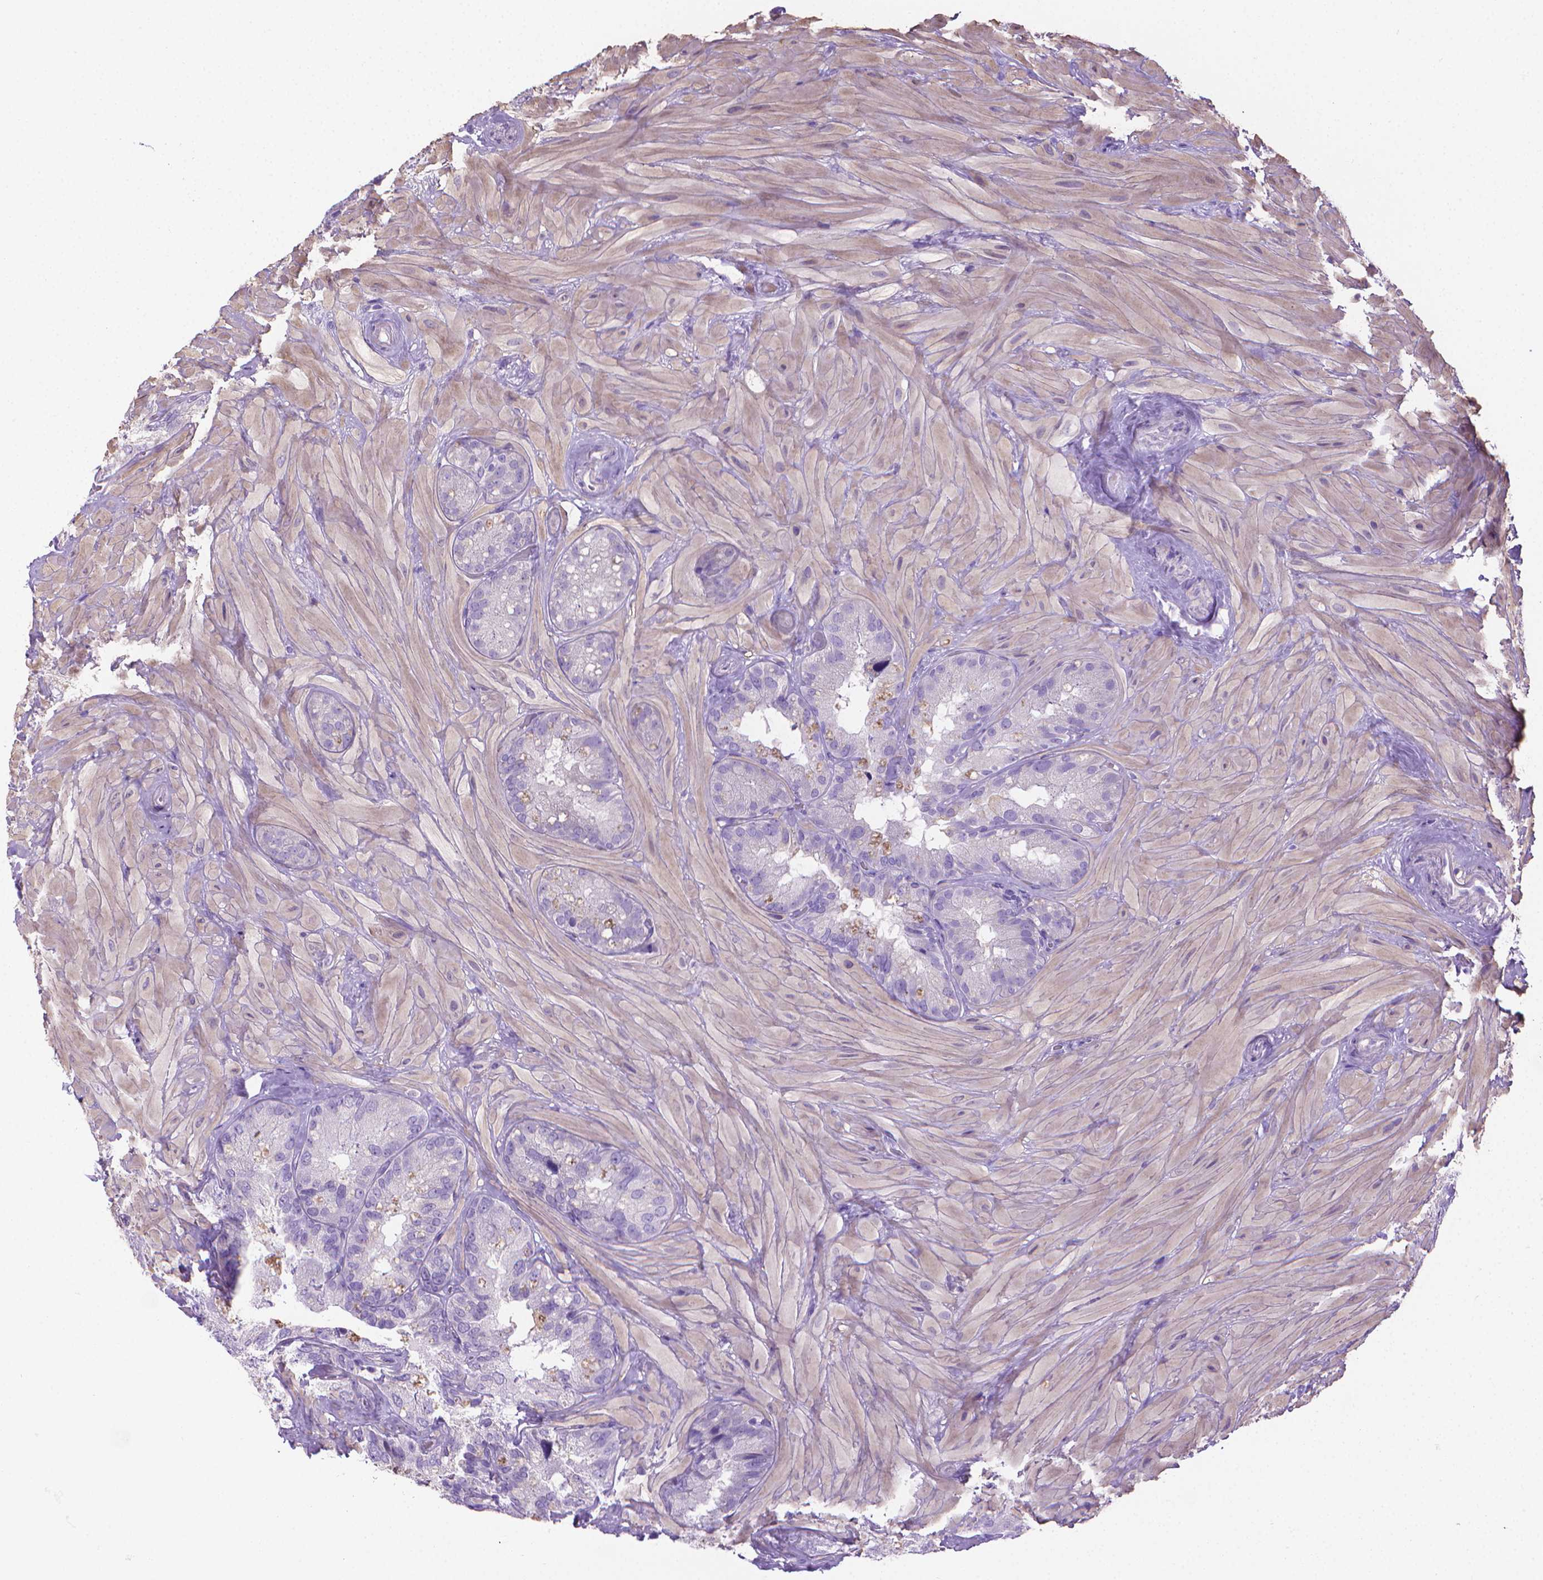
{"staining": {"intensity": "negative", "quantity": "none", "location": "none"}, "tissue": "seminal vesicle", "cell_type": "Glandular cells", "image_type": "normal", "snomed": [{"axis": "morphology", "description": "Normal tissue, NOS"}, {"axis": "topography", "description": "Seminal veicle"}], "caption": "The micrograph shows no significant staining in glandular cells of seminal vesicle. (DAB immunohistochemistry, high magnification).", "gene": "PNMA2", "patient": {"sex": "male", "age": 60}}